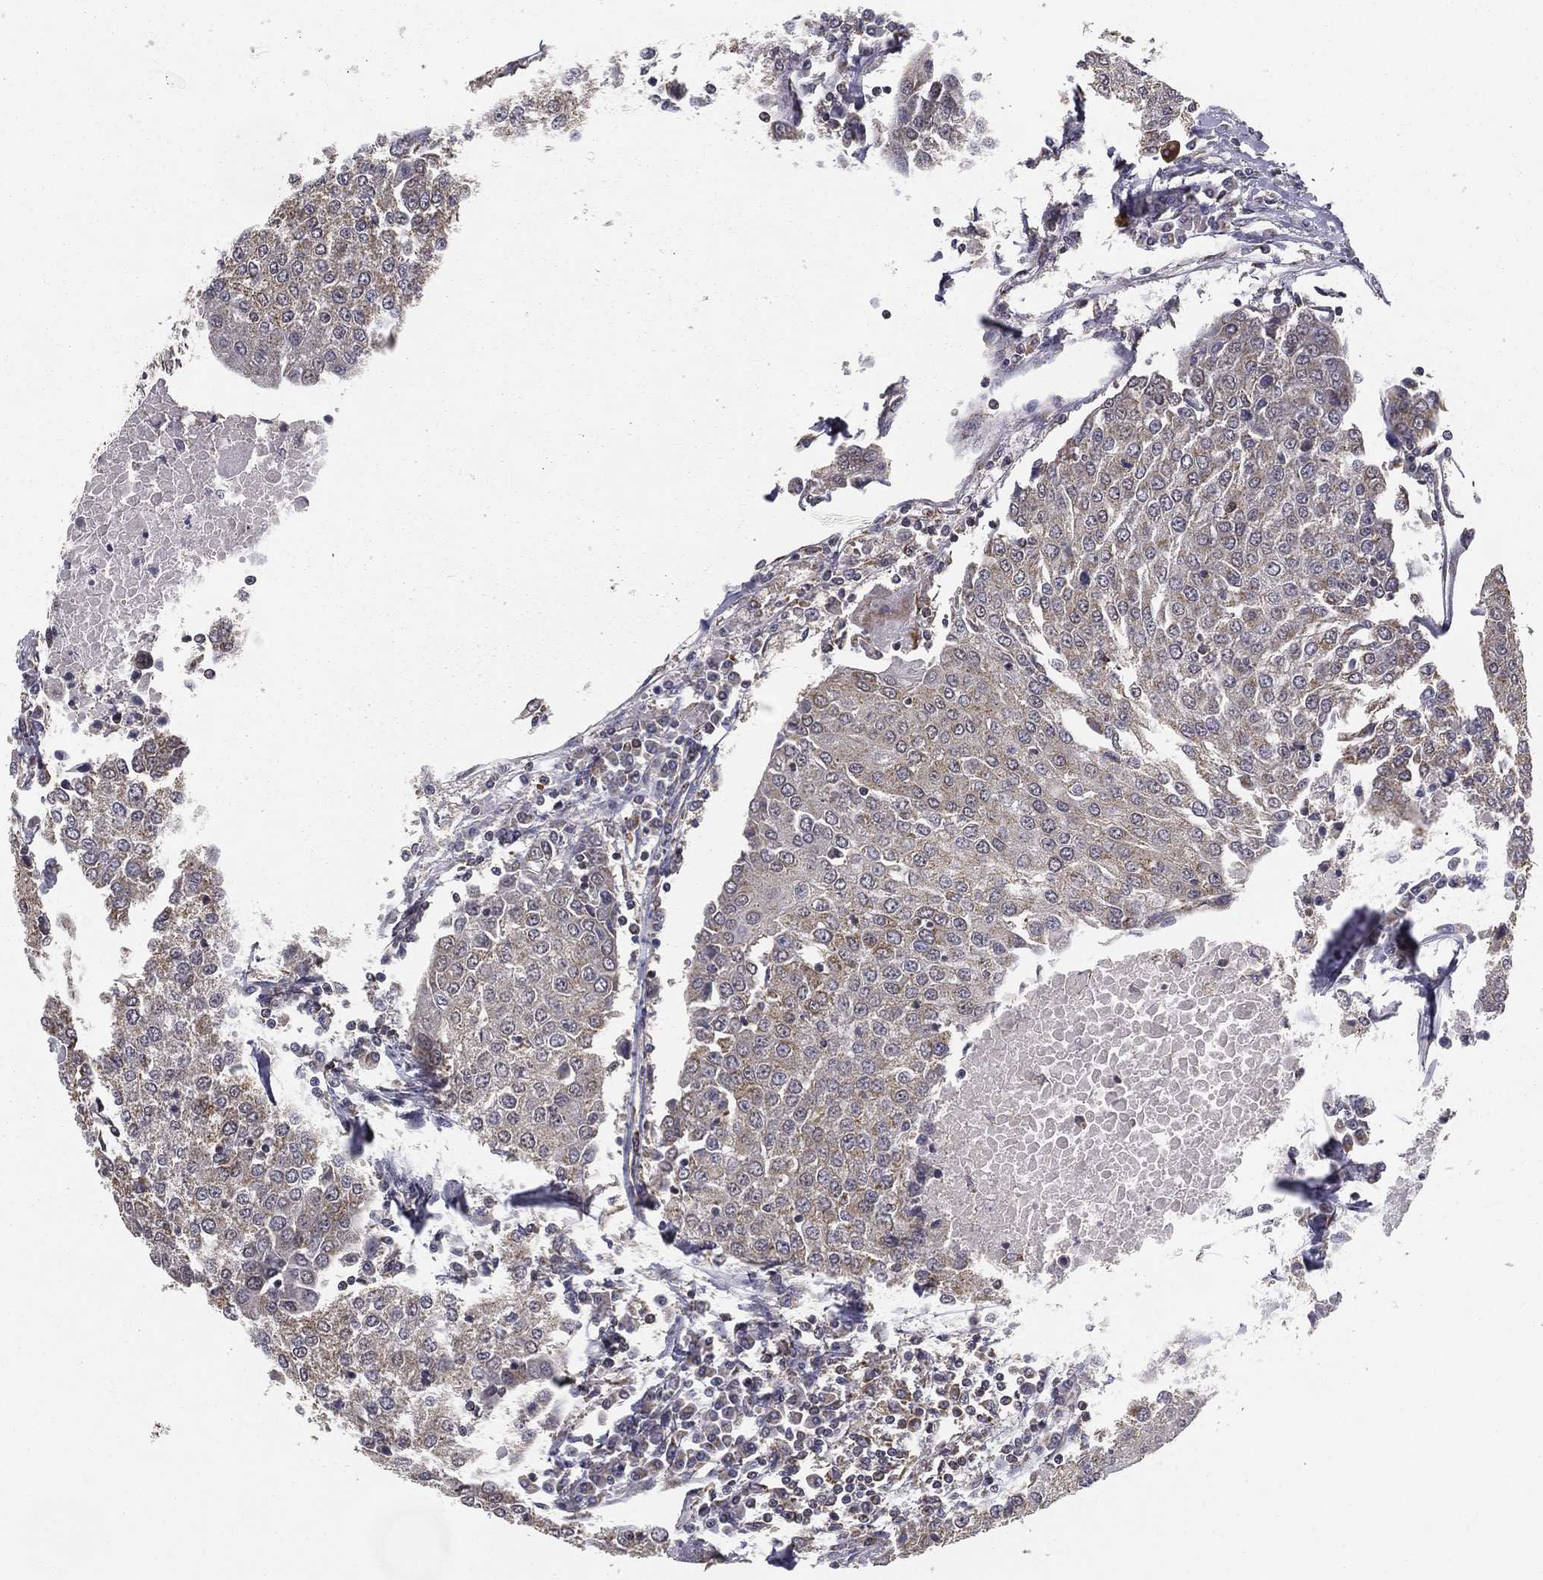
{"staining": {"intensity": "weak", "quantity": "<25%", "location": "cytoplasmic/membranous"}, "tissue": "urothelial cancer", "cell_type": "Tumor cells", "image_type": "cancer", "snomed": [{"axis": "morphology", "description": "Urothelial carcinoma, High grade"}, {"axis": "topography", "description": "Urinary bladder"}], "caption": "Protein analysis of high-grade urothelial carcinoma exhibits no significant positivity in tumor cells. (Brightfield microscopy of DAB (3,3'-diaminobenzidine) IHC at high magnification).", "gene": "MRPL46", "patient": {"sex": "female", "age": 85}}